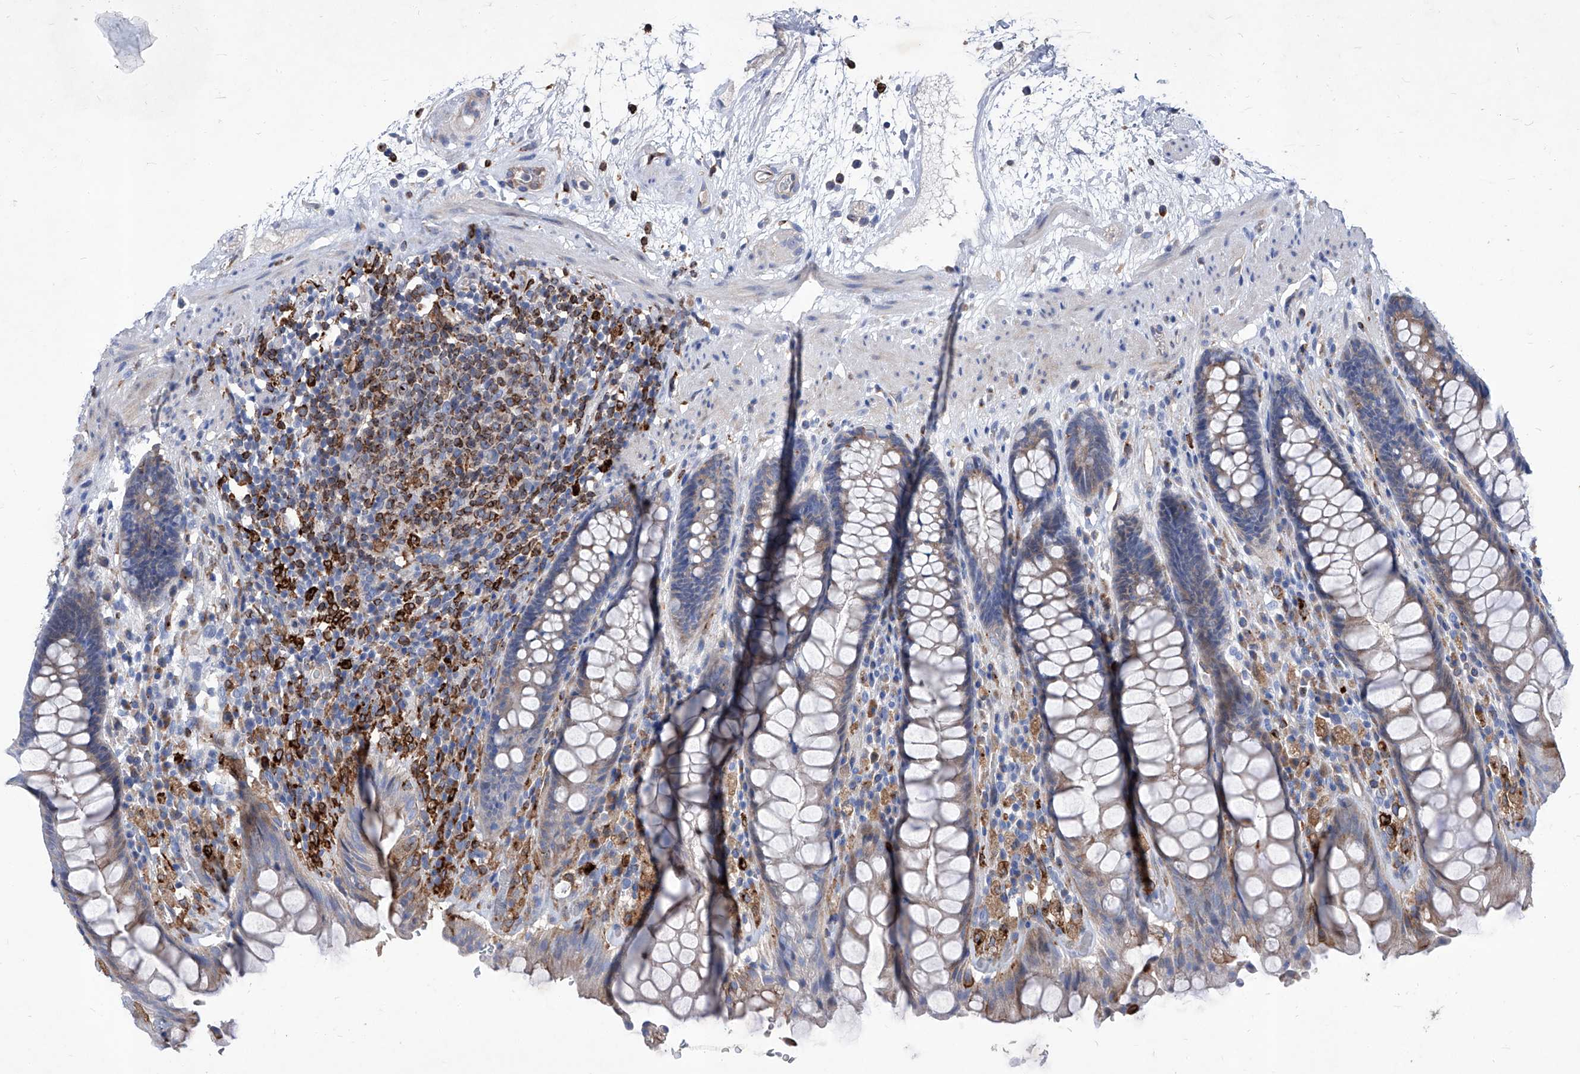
{"staining": {"intensity": "strong", "quantity": "<25%", "location": "cytoplasmic/membranous"}, "tissue": "rectum", "cell_type": "Glandular cells", "image_type": "normal", "snomed": [{"axis": "morphology", "description": "Normal tissue, NOS"}, {"axis": "topography", "description": "Rectum"}], "caption": "Glandular cells exhibit medium levels of strong cytoplasmic/membranous staining in approximately <25% of cells in normal human rectum. Ihc stains the protein of interest in brown and the nuclei are stained blue.", "gene": "UBOX5", "patient": {"sex": "male", "age": 64}}